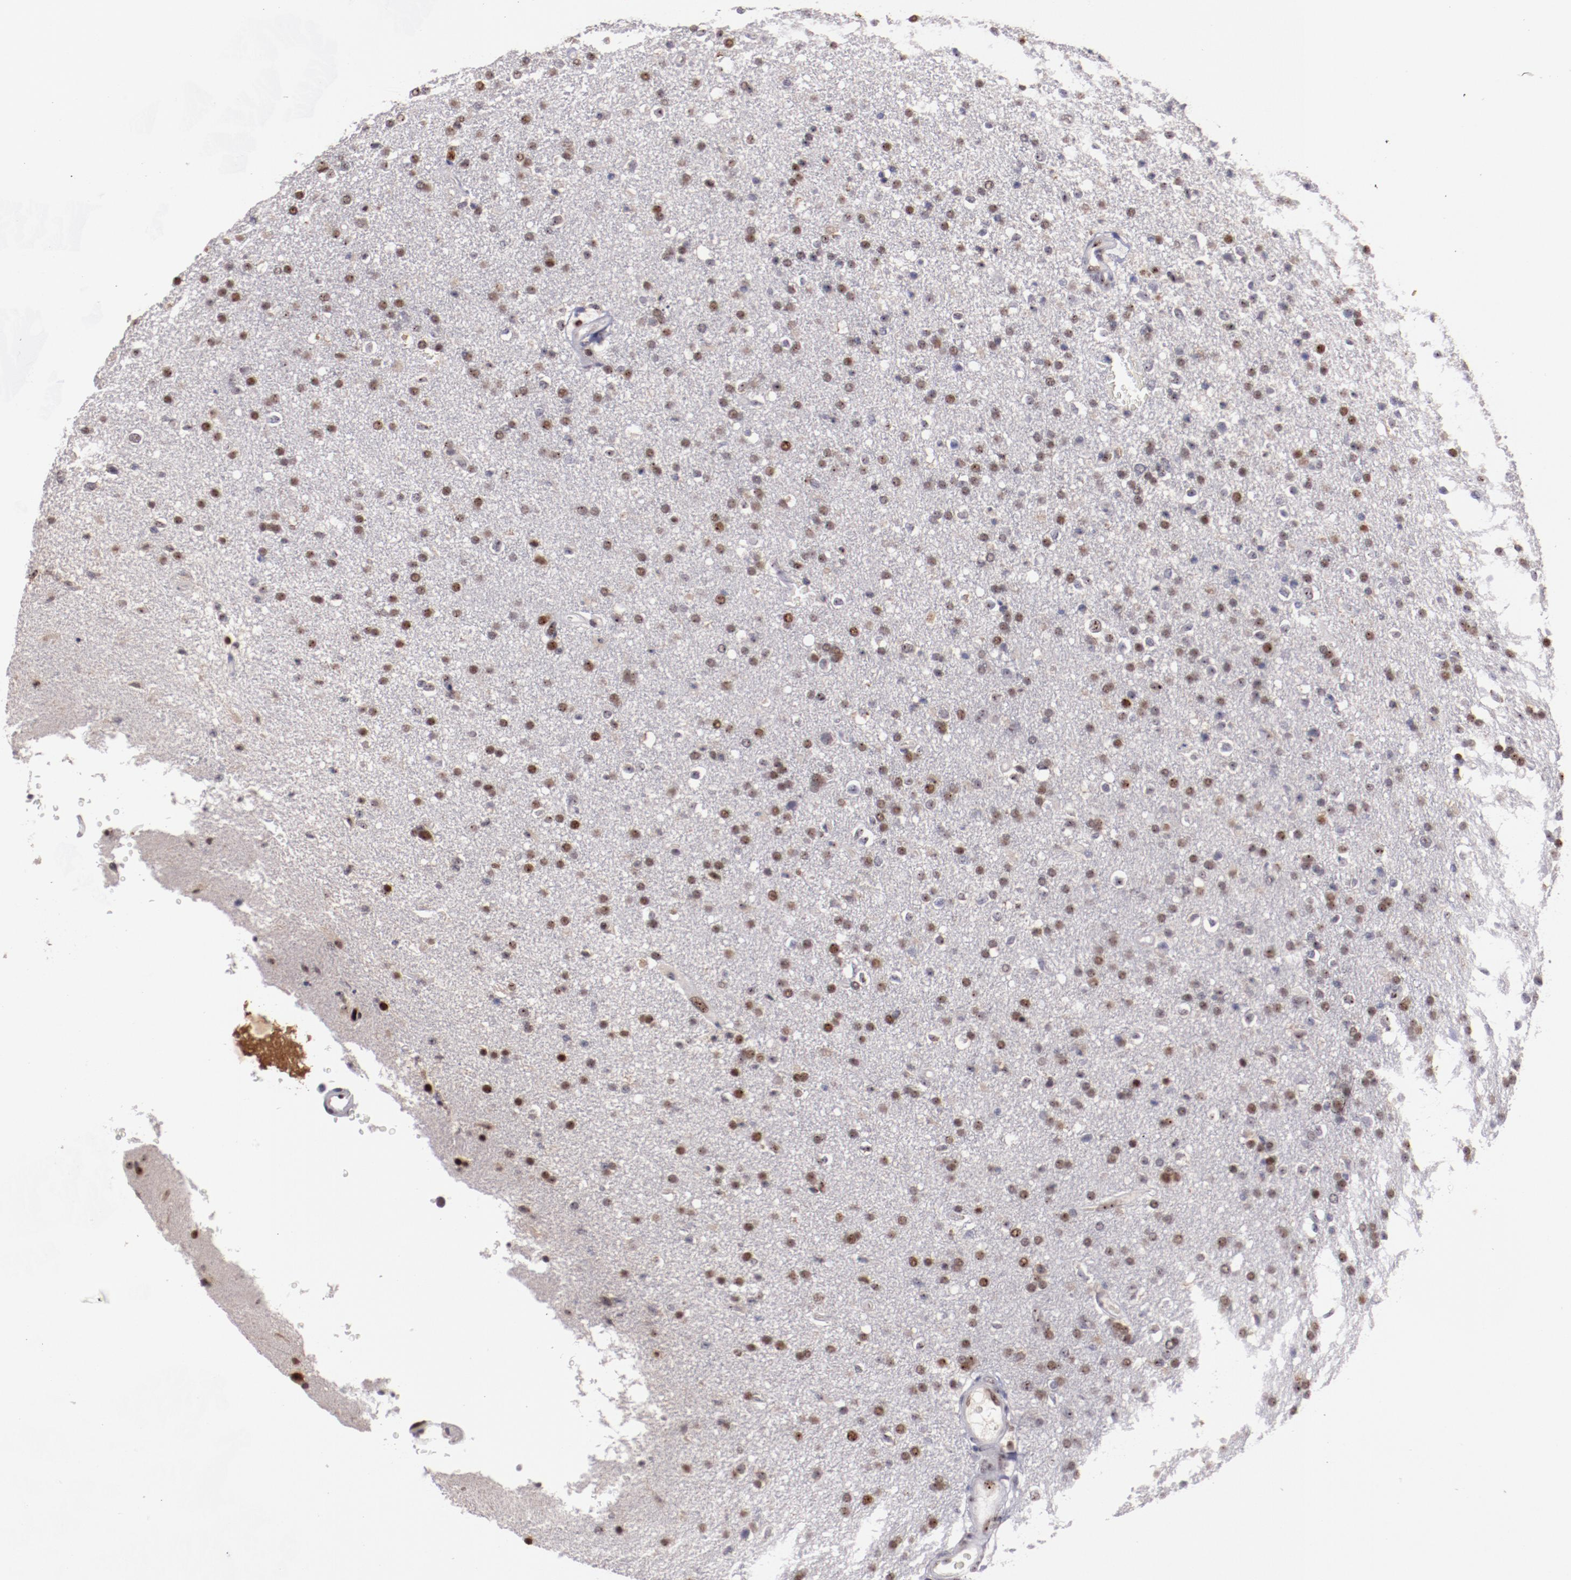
{"staining": {"intensity": "moderate", "quantity": ">75%", "location": "nuclear"}, "tissue": "glioma", "cell_type": "Tumor cells", "image_type": "cancer", "snomed": [{"axis": "morphology", "description": "Glioma, malignant, High grade"}, {"axis": "topography", "description": "Brain"}], "caption": "A medium amount of moderate nuclear expression is seen in approximately >75% of tumor cells in glioma tissue. The staining was performed using DAB to visualize the protein expression in brown, while the nuclei were stained in blue with hematoxylin (Magnification: 20x).", "gene": "DDX24", "patient": {"sex": "male", "age": 33}}